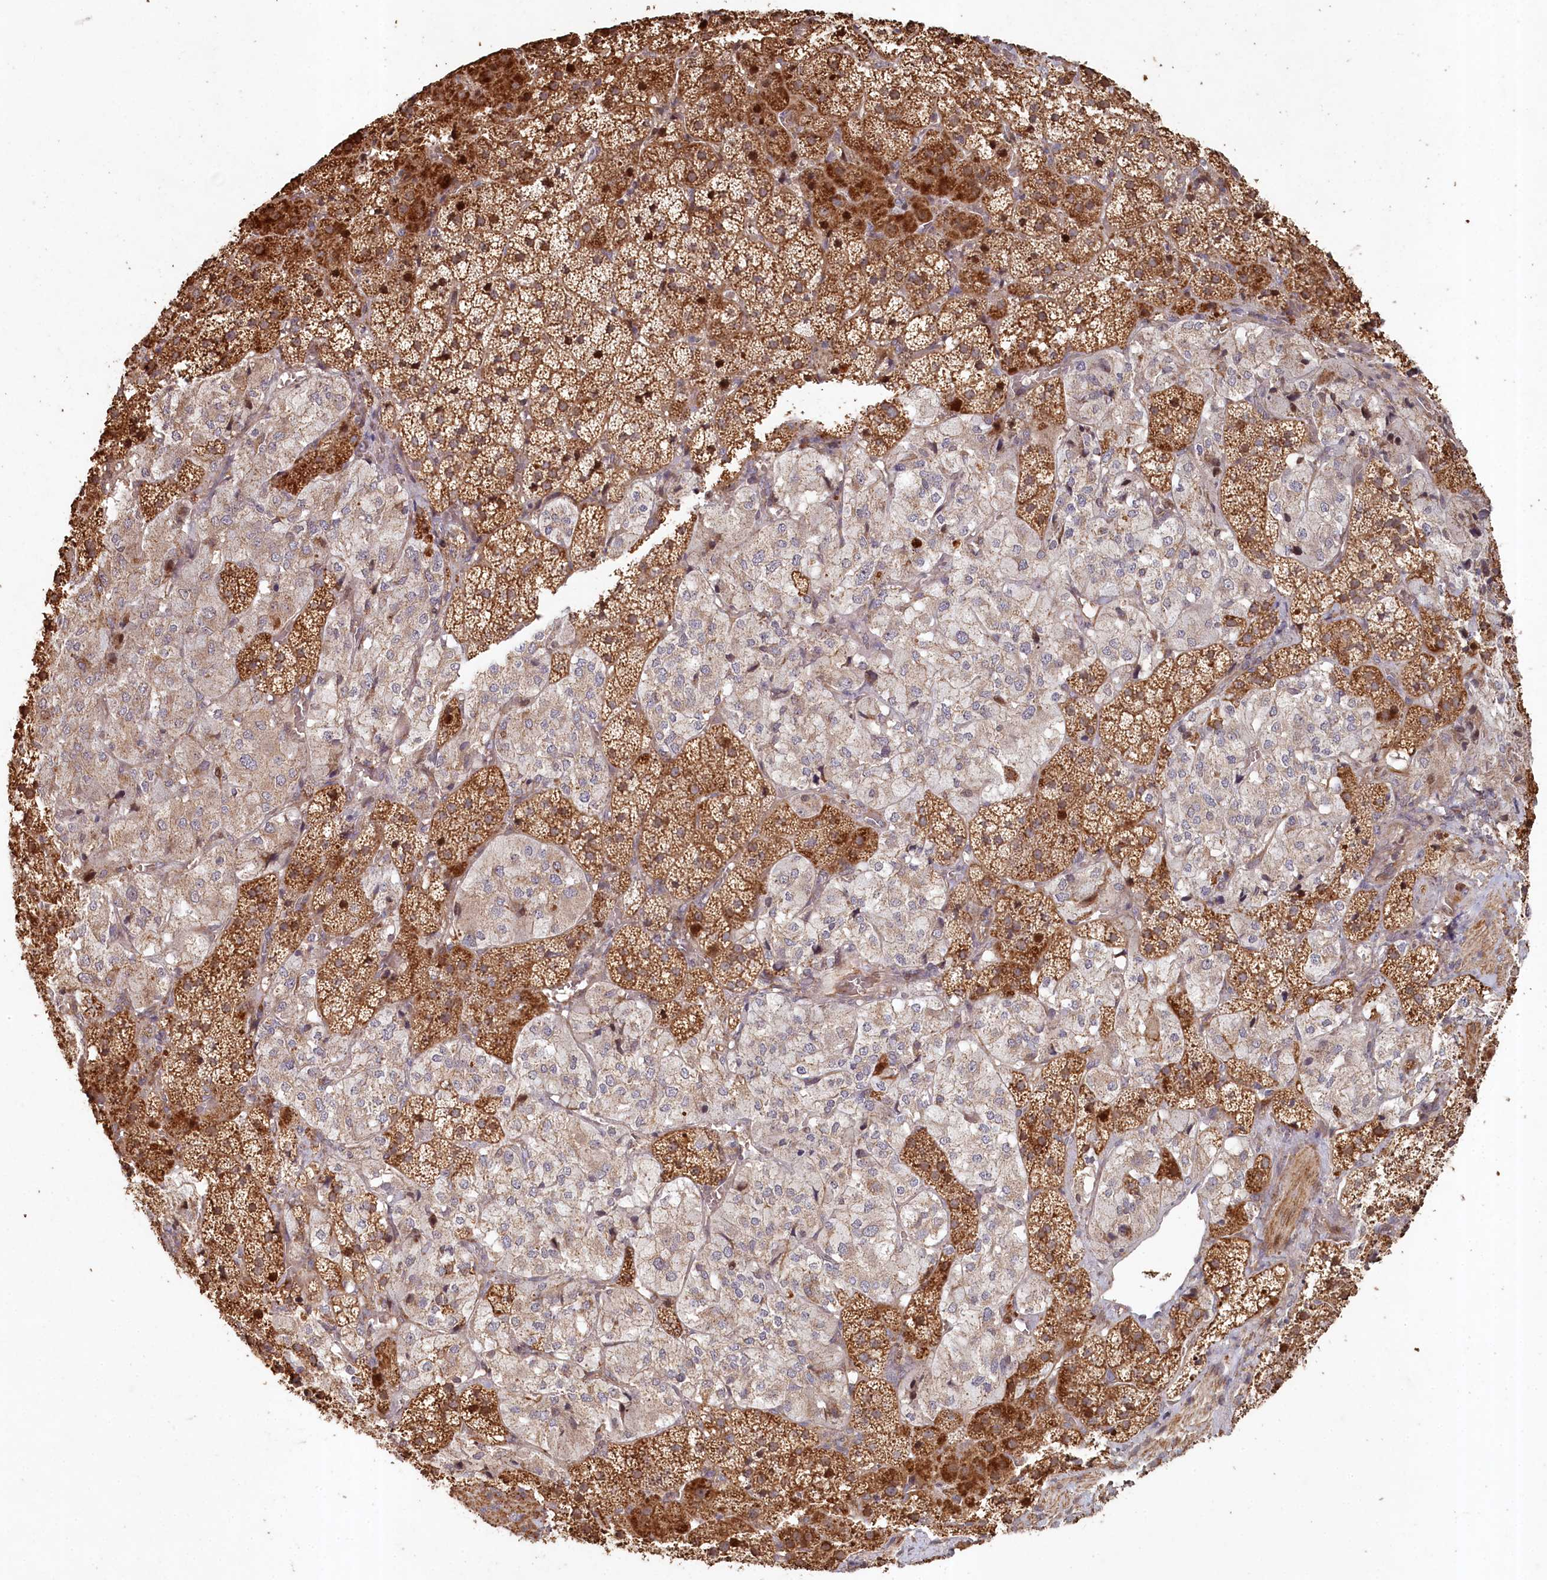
{"staining": {"intensity": "moderate", "quantity": "25%-75%", "location": "cytoplasmic/membranous"}, "tissue": "adrenal gland", "cell_type": "Glandular cells", "image_type": "normal", "snomed": [{"axis": "morphology", "description": "Normal tissue, NOS"}, {"axis": "topography", "description": "Adrenal gland"}], "caption": "Immunohistochemical staining of unremarkable human adrenal gland exhibits medium levels of moderate cytoplasmic/membranous expression in approximately 25%-75% of glandular cells.", "gene": "HAL", "patient": {"sex": "female", "age": 44}}